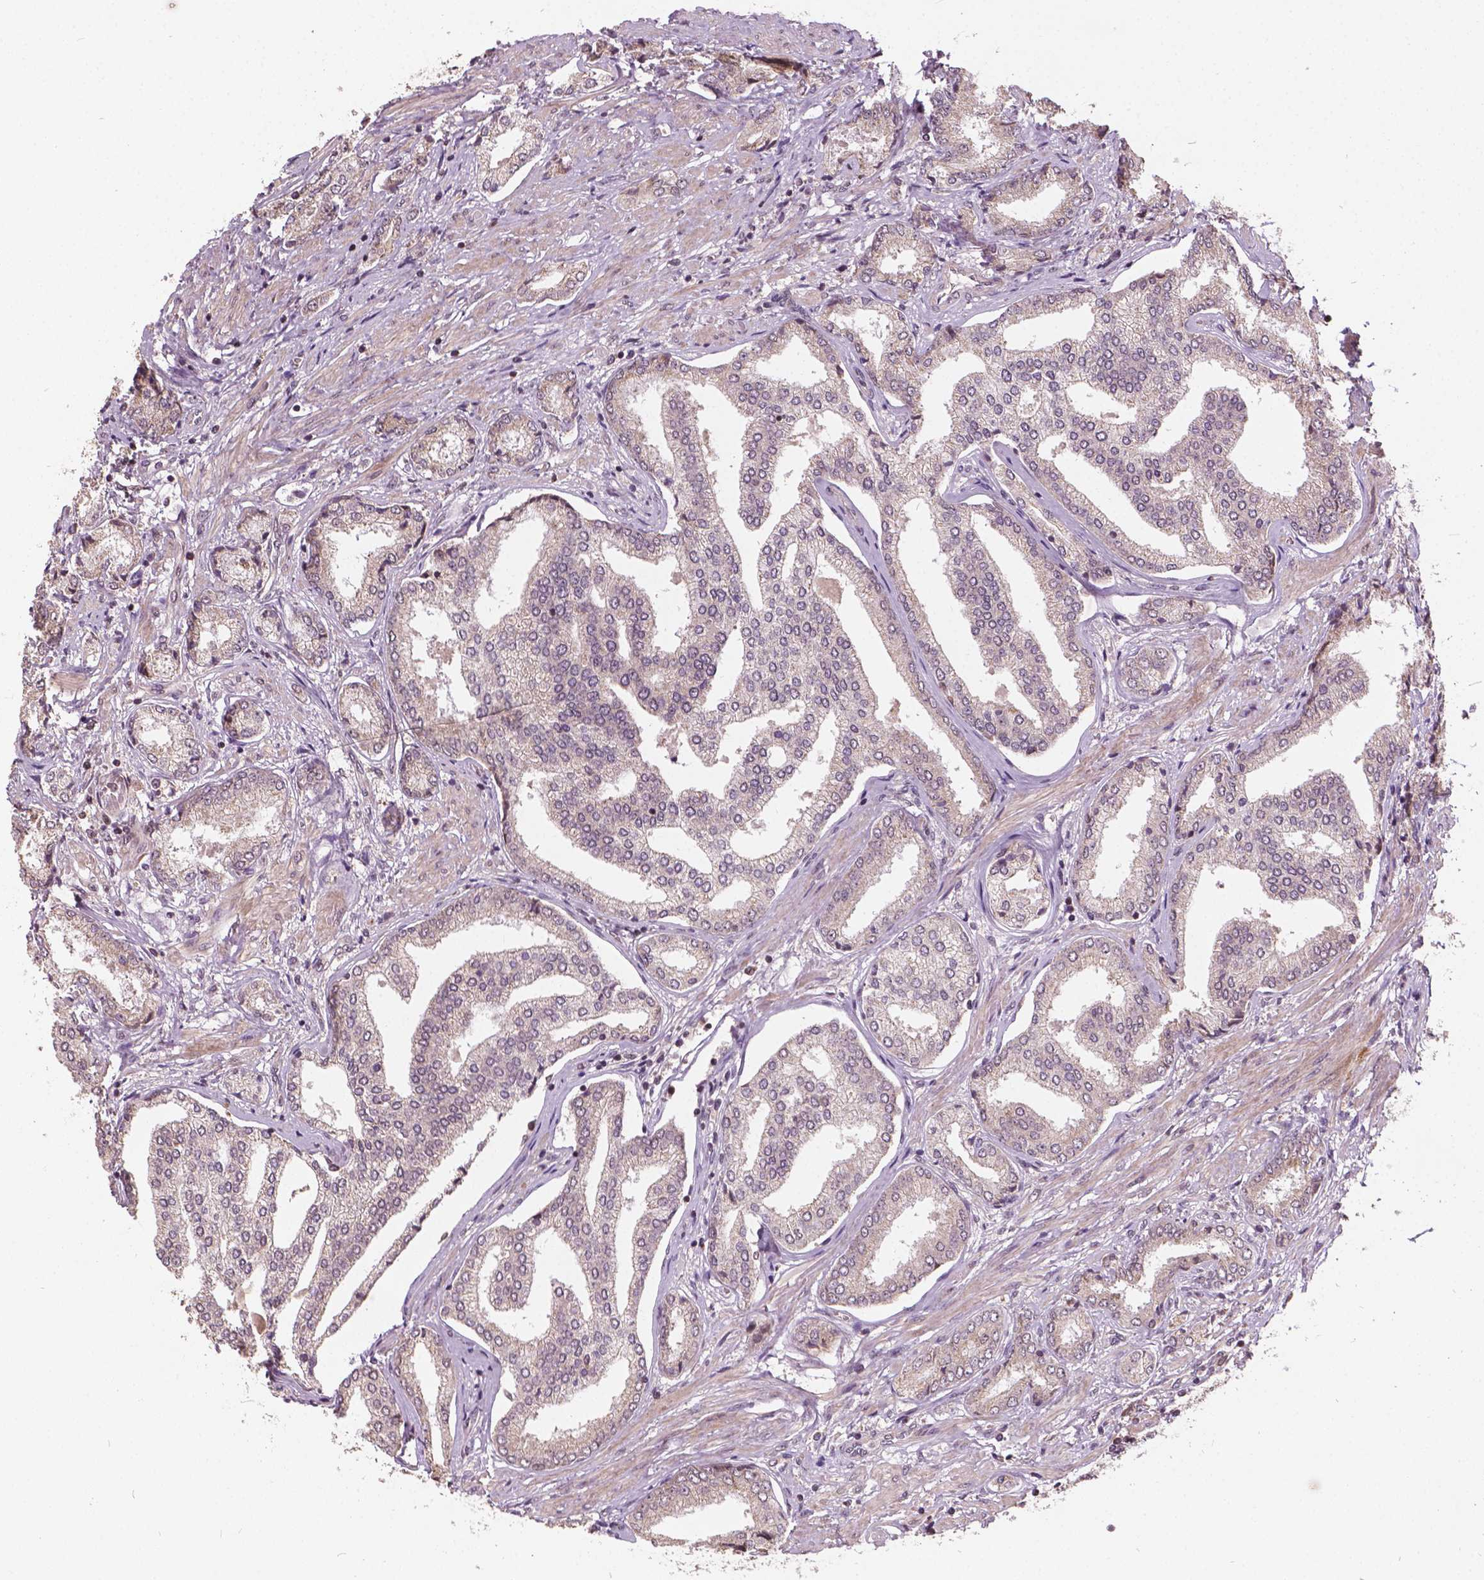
{"staining": {"intensity": "weak", "quantity": "25%-75%", "location": "cytoplasmic/membranous,nuclear"}, "tissue": "prostate cancer", "cell_type": "Tumor cells", "image_type": "cancer", "snomed": [{"axis": "morphology", "description": "Adenocarcinoma, NOS"}, {"axis": "topography", "description": "Prostate"}], "caption": "Immunohistochemical staining of prostate cancer (adenocarcinoma) reveals low levels of weak cytoplasmic/membranous and nuclear protein staining in approximately 25%-75% of tumor cells. The protein is stained brown, and the nuclei are stained in blue (DAB IHC with brightfield microscopy, high magnification).", "gene": "GPS2", "patient": {"sex": "male", "age": 63}}